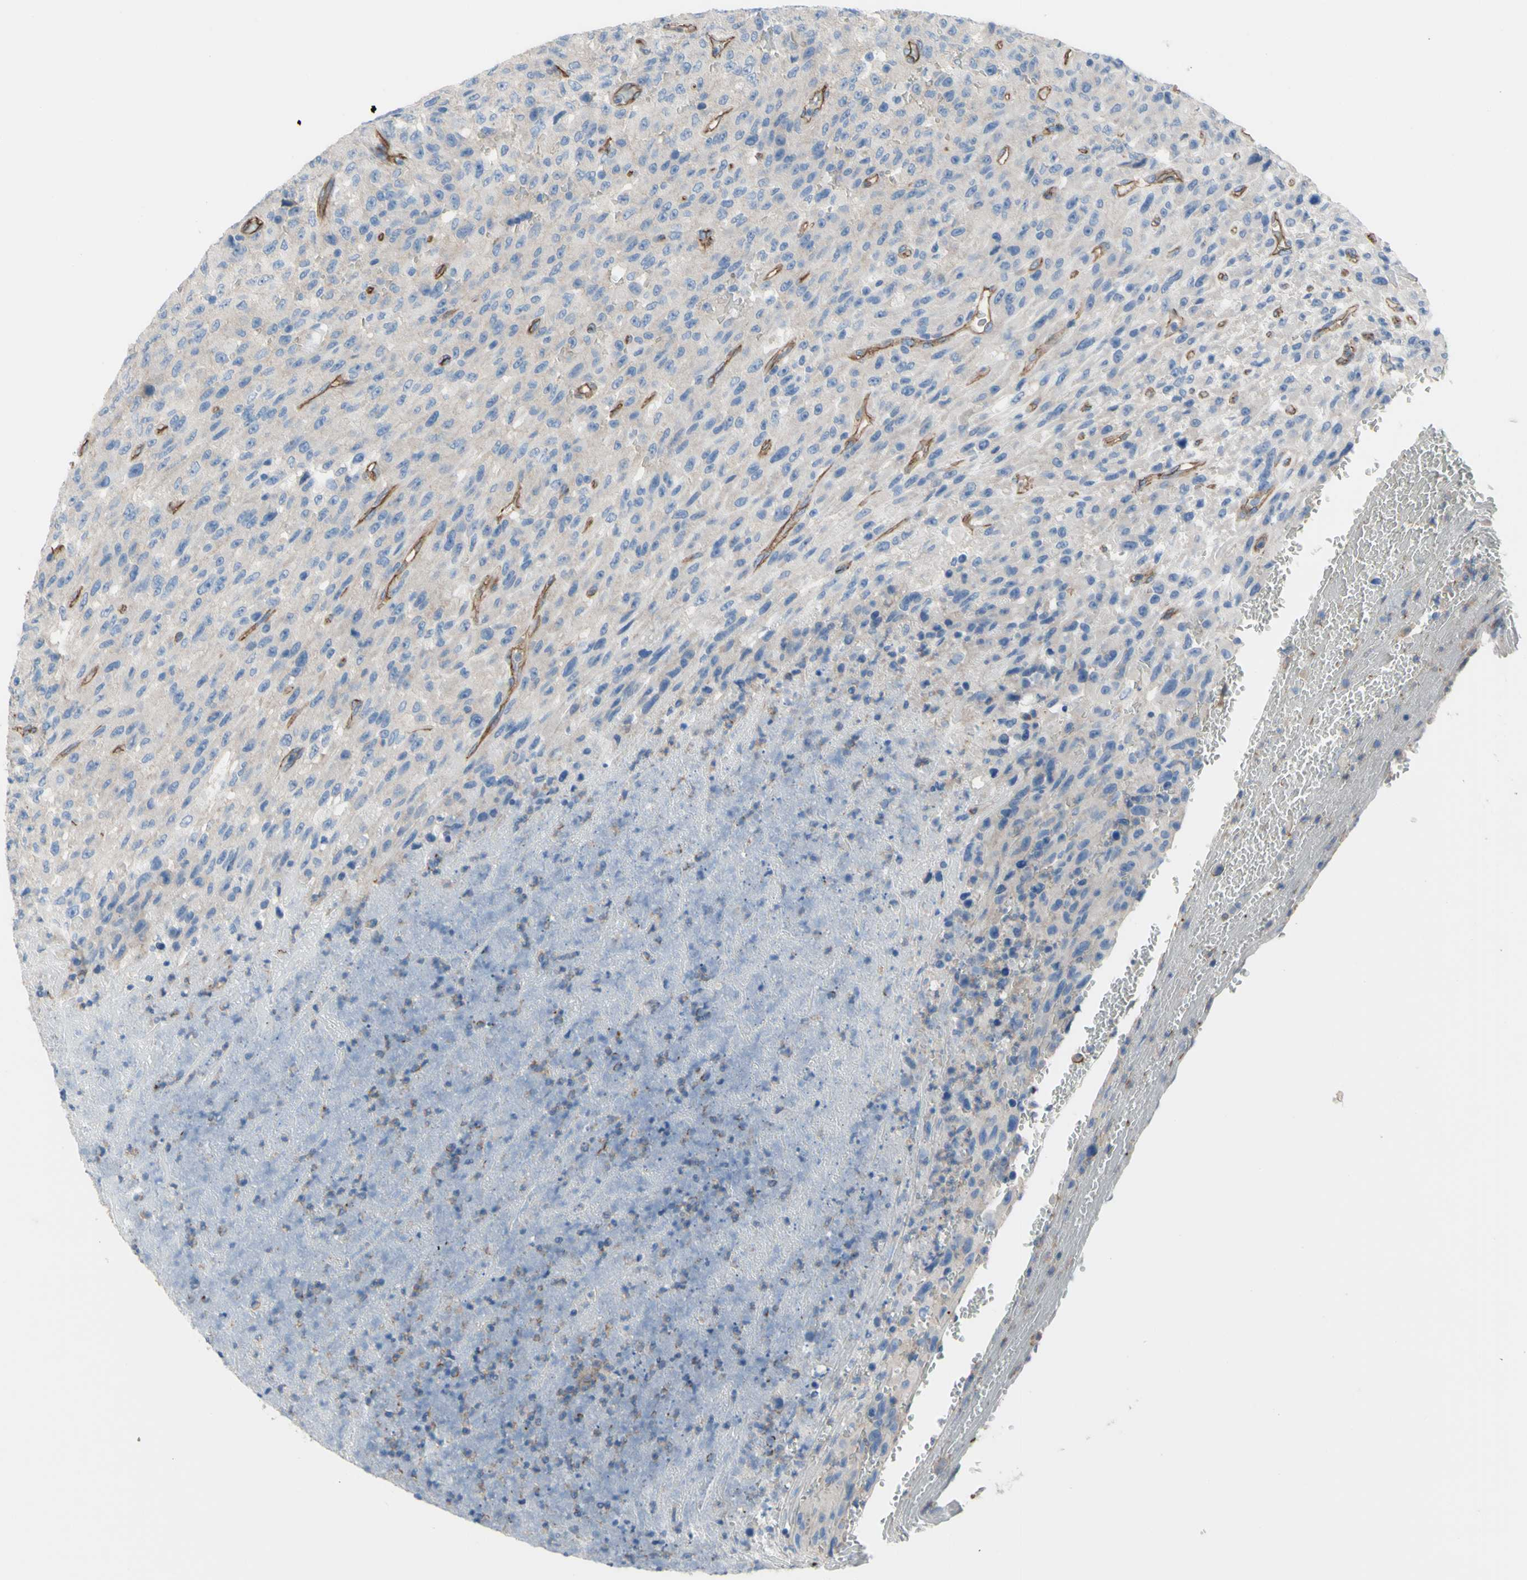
{"staining": {"intensity": "weak", "quantity": ">75%", "location": "cytoplasmic/membranous"}, "tissue": "urothelial cancer", "cell_type": "Tumor cells", "image_type": "cancer", "snomed": [{"axis": "morphology", "description": "Urothelial carcinoma, High grade"}, {"axis": "topography", "description": "Urinary bladder"}], "caption": "Immunohistochemical staining of high-grade urothelial carcinoma shows weak cytoplasmic/membranous protein expression in about >75% of tumor cells.", "gene": "TPBG", "patient": {"sex": "male", "age": 66}}